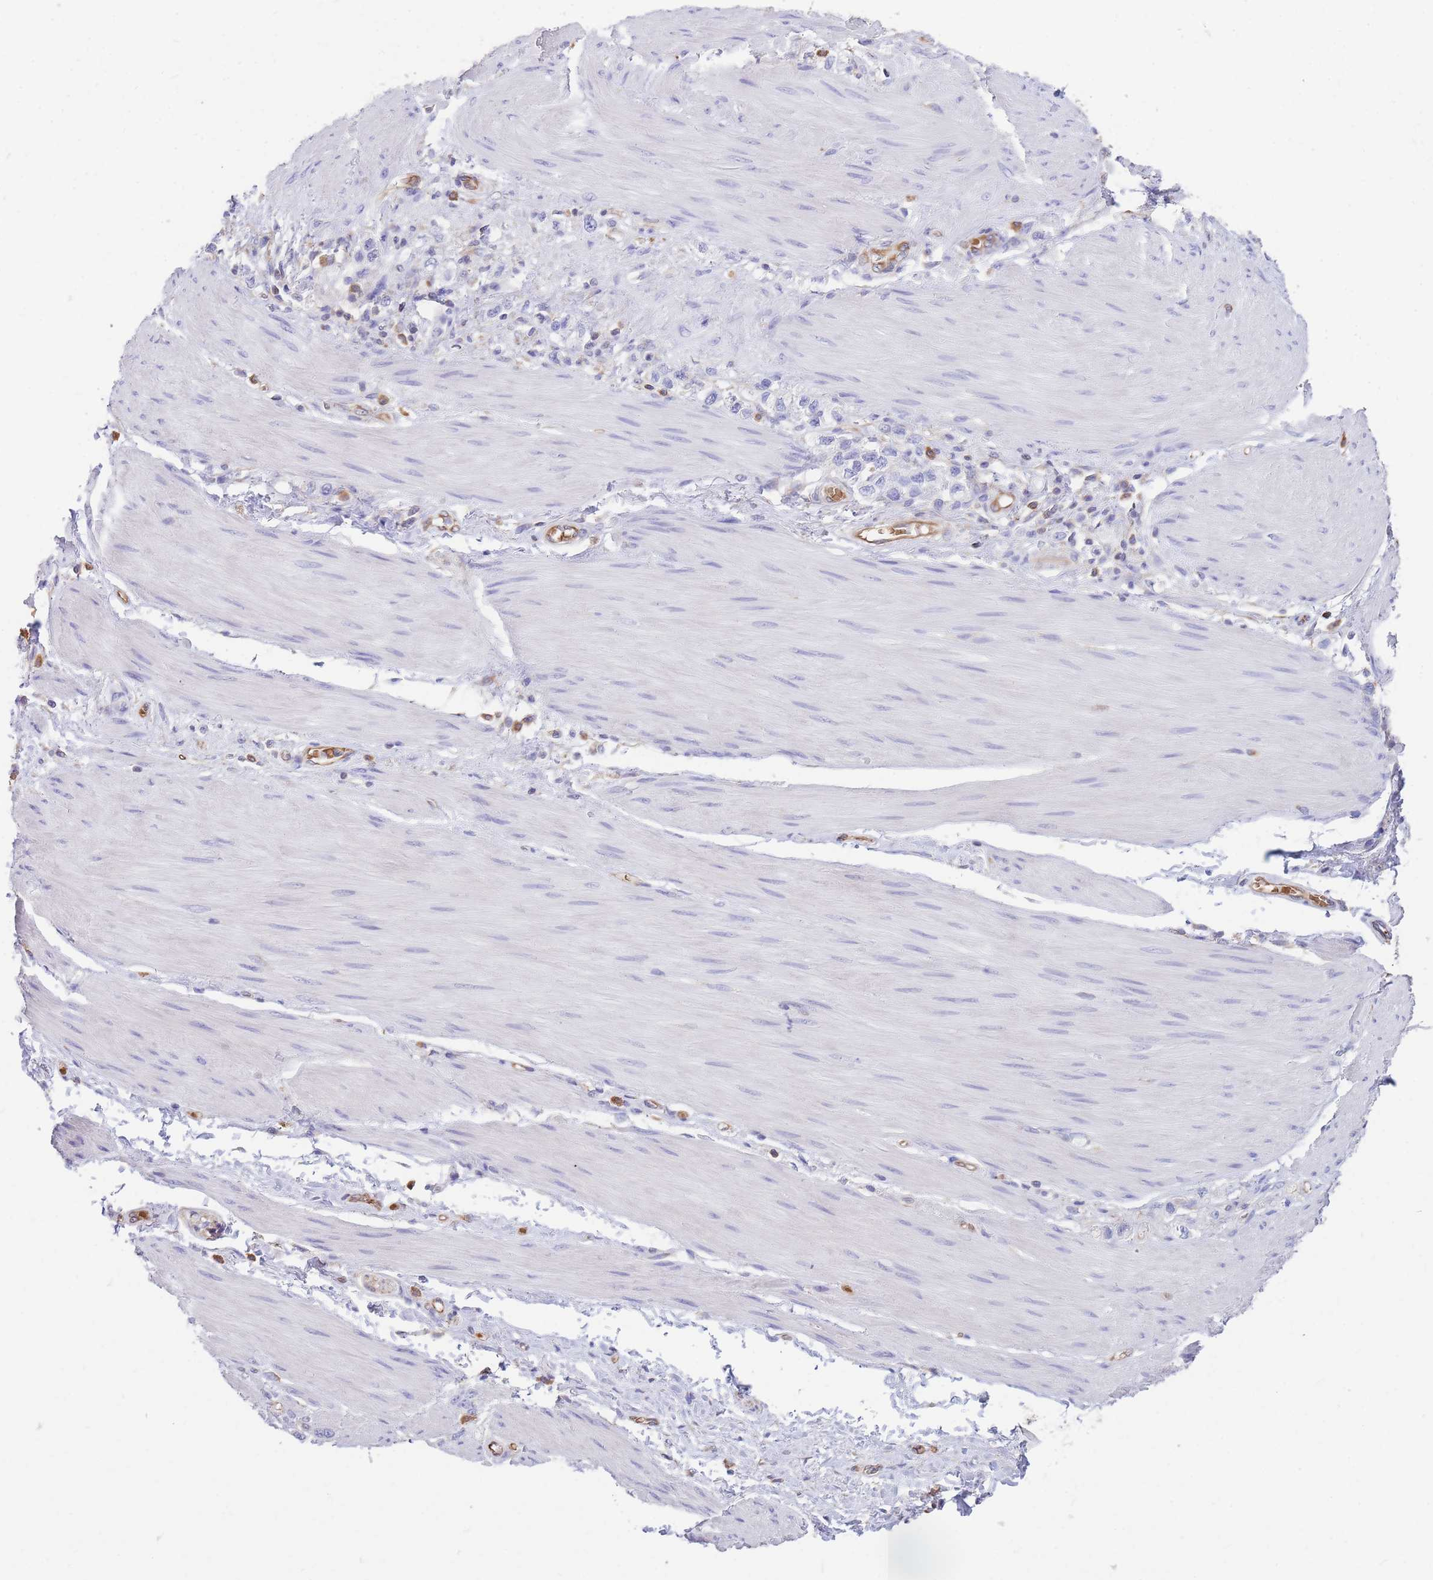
{"staining": {"intensity": "negative", "quantity": "none", "location": "none"}, "tissue": "stomach cancer", "cell_type": "Tumor cells", "image_type": "cancer", "snomed": [{"axis": "morphology", "description": "Adenocarcinoma, NOS"}, {"axis": "topography", "description": "Stomach"}], "caption": "Stomach adenocarcinoma stained for a protein using IHC demonstrates no expression tumor cells.", "gene": "ANKRD53", "patient": {"sex": "female", "age": 65}}